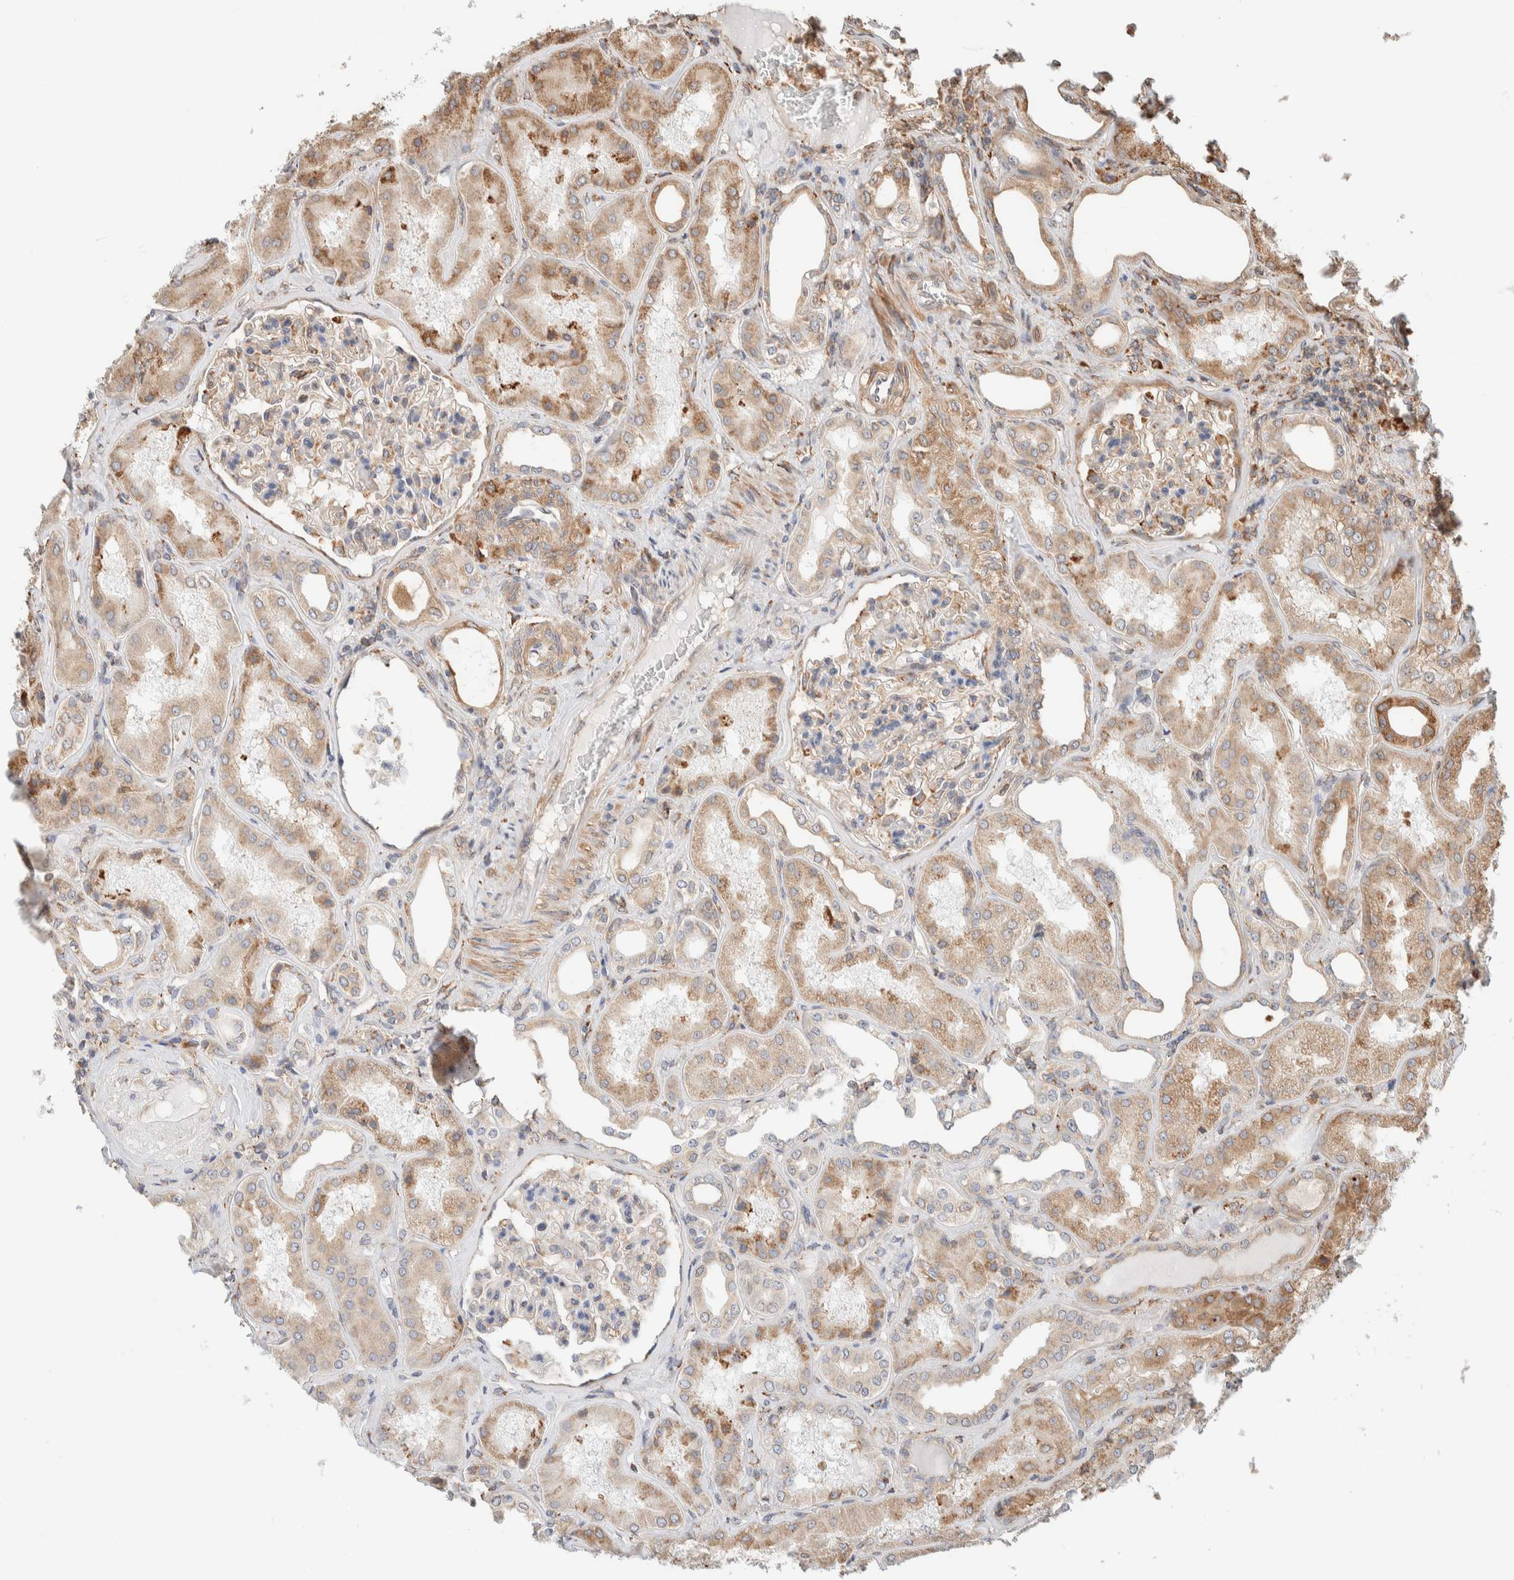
{"staining": {"intensity": "moderate", "quantity": "<25%", "location": "cytoplasmic/membranous"}, "tissue": "kidney", "cell_type": "Cells in glomeruli", "image_type": "normal", "snomed": [{"axis": "morphology", "description": "Normal tissue, NOS"}, {"axis": "topography", "description": "Kidney"}], "caption": "Kidney stained for a protein shows moderate cytoplasmic/membranous positivity in cells in glomeruli. (IHC, brightfield microscopy, high magnification).", "gene": "INTS1", "patient": {"sex": "female", "age": 56}}